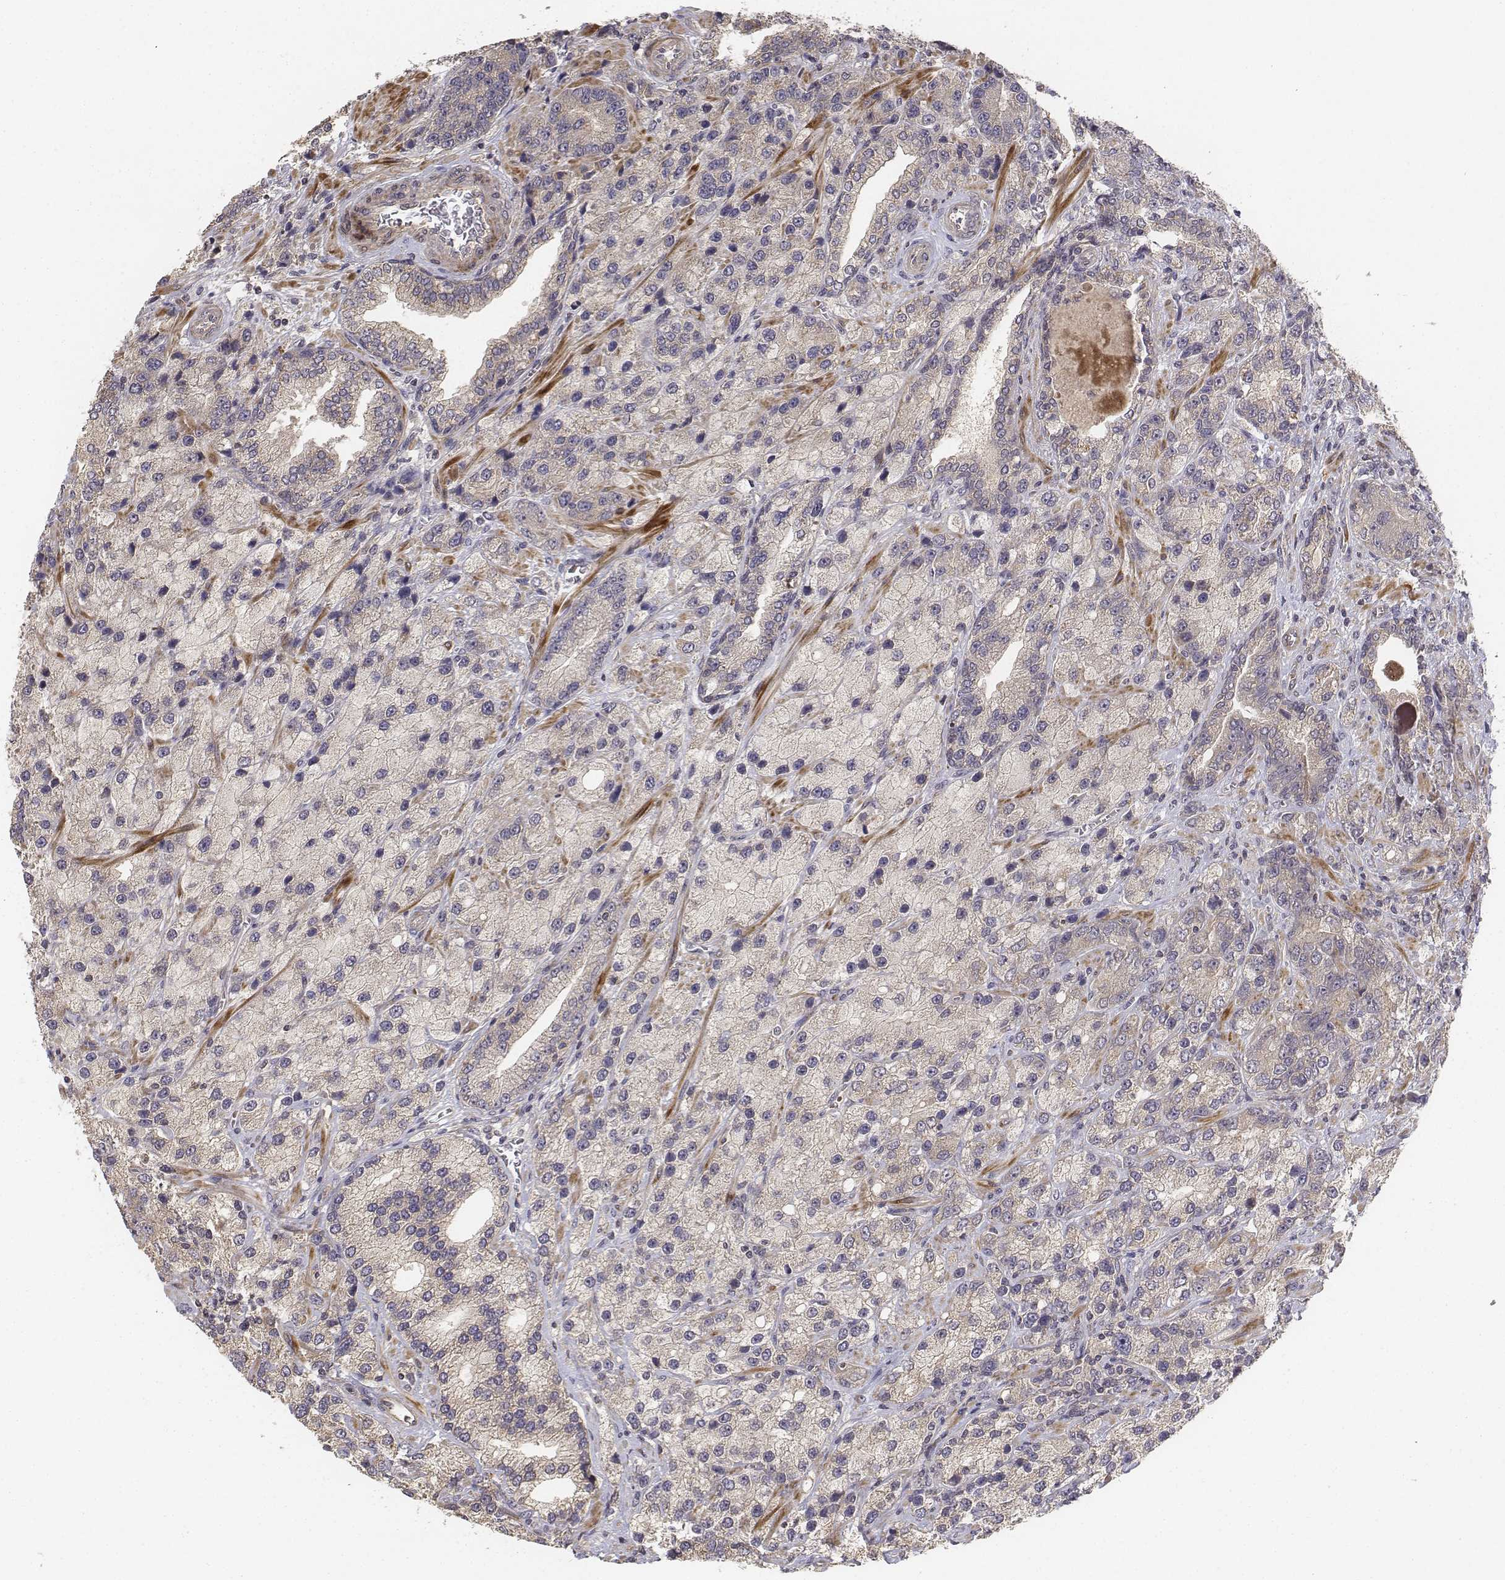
{"staining": {"intensity": "weak", "quantity": "25%-75%", "location": "cytoplasmic/membranous"}, "tissue": "prostate cancer", "cell_type": "Tumor cells", "image_type": "cancer", "snomed": [{"axis": "morphology", "description": "Adenocarcinoma, NOS"}, {"axis": "topography", "description": "Prostate"}], "caption": "The photomicrograph shows immunohistochemical staining of prostate cancer. There is weak cytoplasmic/membranous staining is seen in about 25%-75% of tumor cells.", "gene": "FBXO21", "patient": {"sex": "male", "age": 63}}